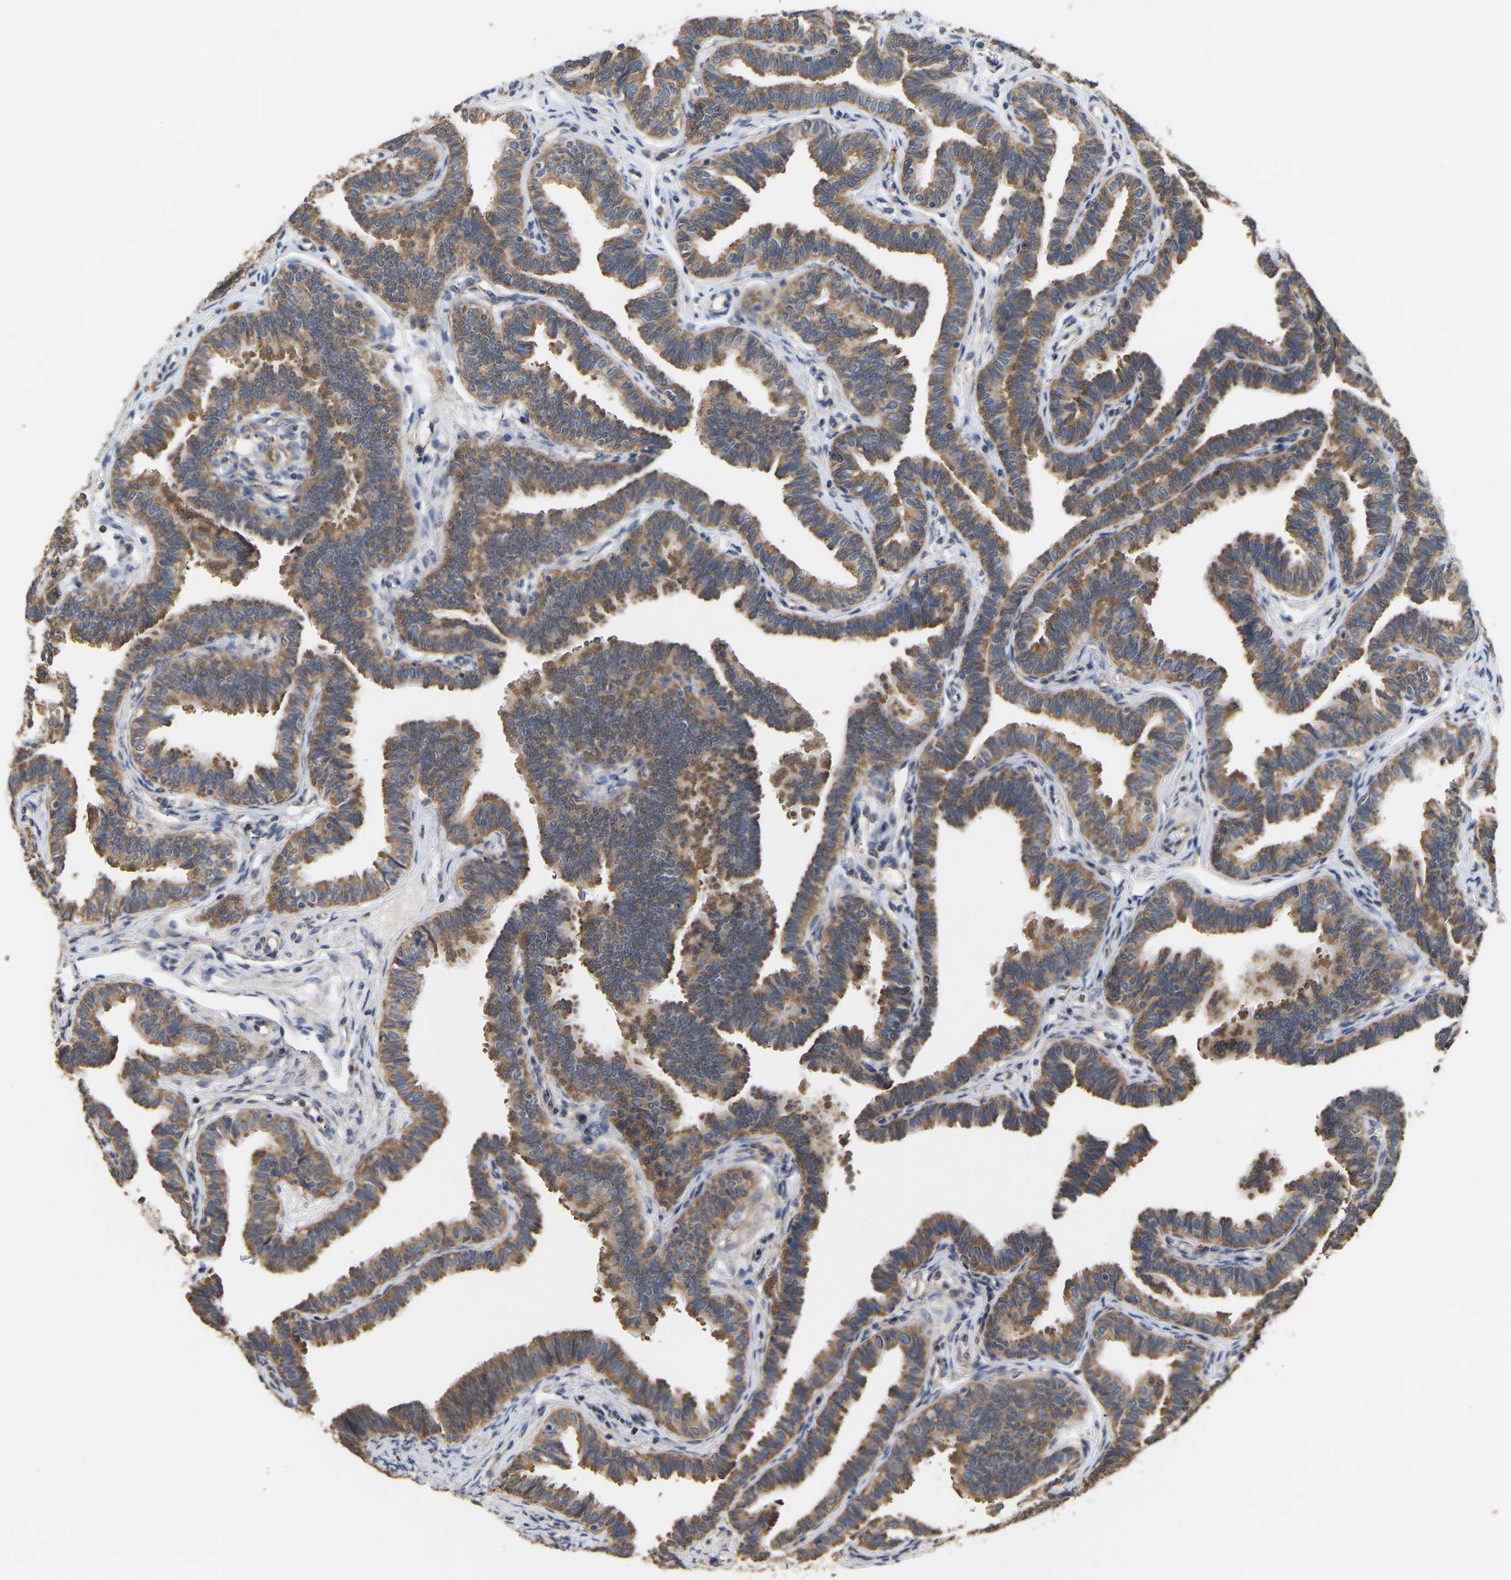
{"staining": {"intensity": "moderate", "quantity": ">75%", "location": "cytoplasmic/membranous"}, "tissue": "fallopian tube", "cell_type": "Glandular cells", "image_type": "normal", "snomed": [{"axis": "morphology", "description": "Normal tissue, NOS"}, {"axis": "topography", "description": "Fallopian tube"}, {"axis": "topography", "description": "Ovary"}], "caption": "Immunohistochemistry (DAB) staining of unremarkable human fallopian tube displays moderate cytoplasmic/membranous protein expression in about >75% of glandular cells. Immunohistochemistry stains the protein in brown and the nuclei are stained blue.", "gene": "AIMP2", "patient": {"sex": "female", "age": 23}}